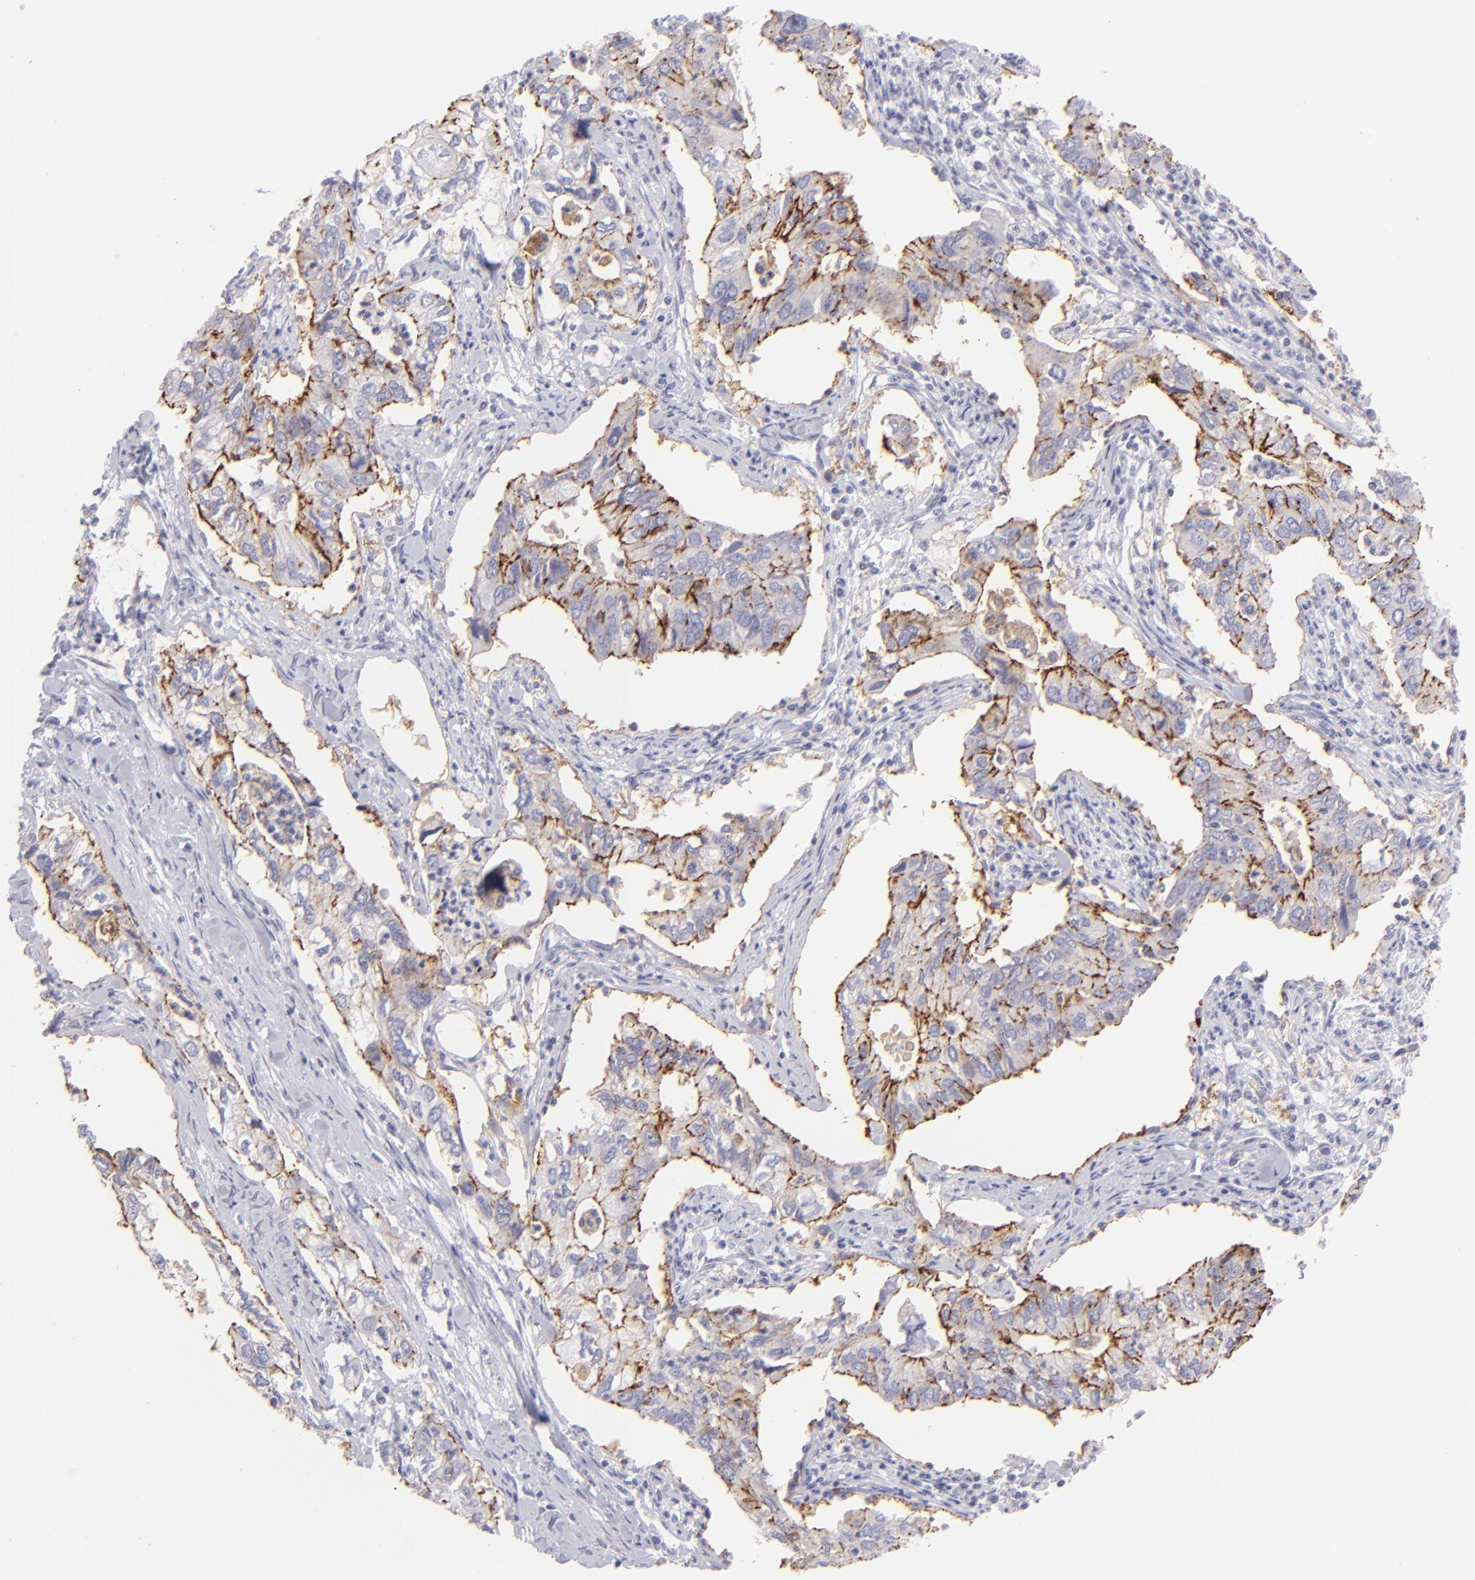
{"staining": {"intensity": "moderate", "quantity": ">75%", "location": "cytoplasmic/membranous"}, "tissue": "lung cancer", "cell_type": "Tumor cells", "image_type": "cancer", "snomed": [{"axis": "morphology", "description": "Adenocarcinoma, NOS"}, {"axis": "topography", "description": "Lung"}], "caption": "This image shows IHC staining of human adenocarcinoma (lung), with medium moderate cytoplasmic/membranous expression in about >75% of tumor cells.", "gene": "CLDN4", "patient": {"sex": "male", "age": 48}}